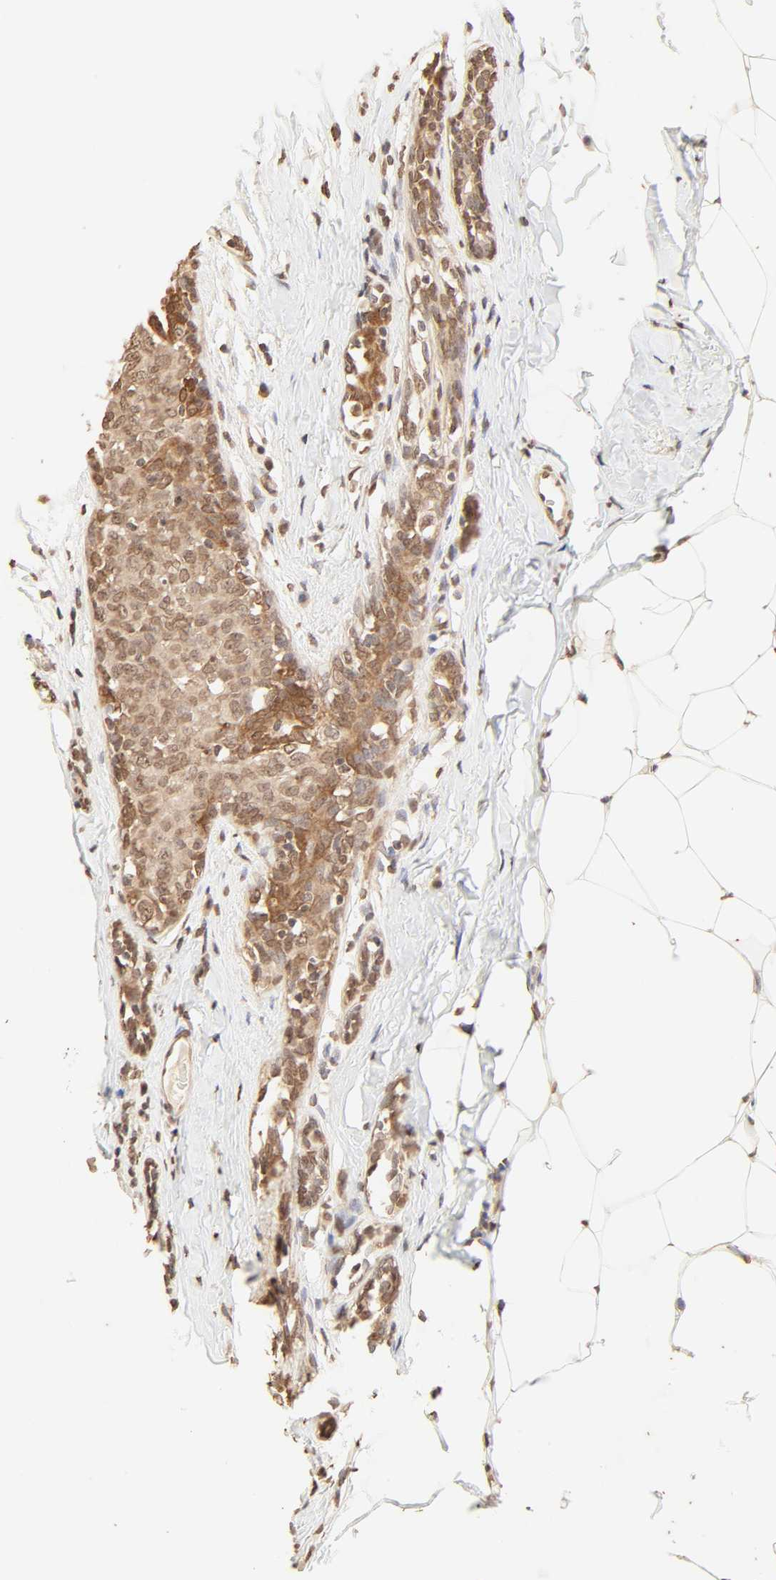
{"staining": {"intensity": "moderate", "quantity": ">75%", "location": "cytoplasmic/membranous,nuclear"}, "tissue": "breast cancer", "cell_type": "Tumor cells", "image_type": "cancer", "snomed": [{"axis": "morphology", "description": "Duct carcinoma"}, {"axis": "topography", "description": "Breast"}], "caption": "Protein expression by immunohistochemistry displays moderate cytoplasmic/membranous and nuclear staining in about >75% of tumor cells in breast invasive ductal carcinoma.", "gene": "TBL1X", "patient": {"sex": "female", "age": 40}}